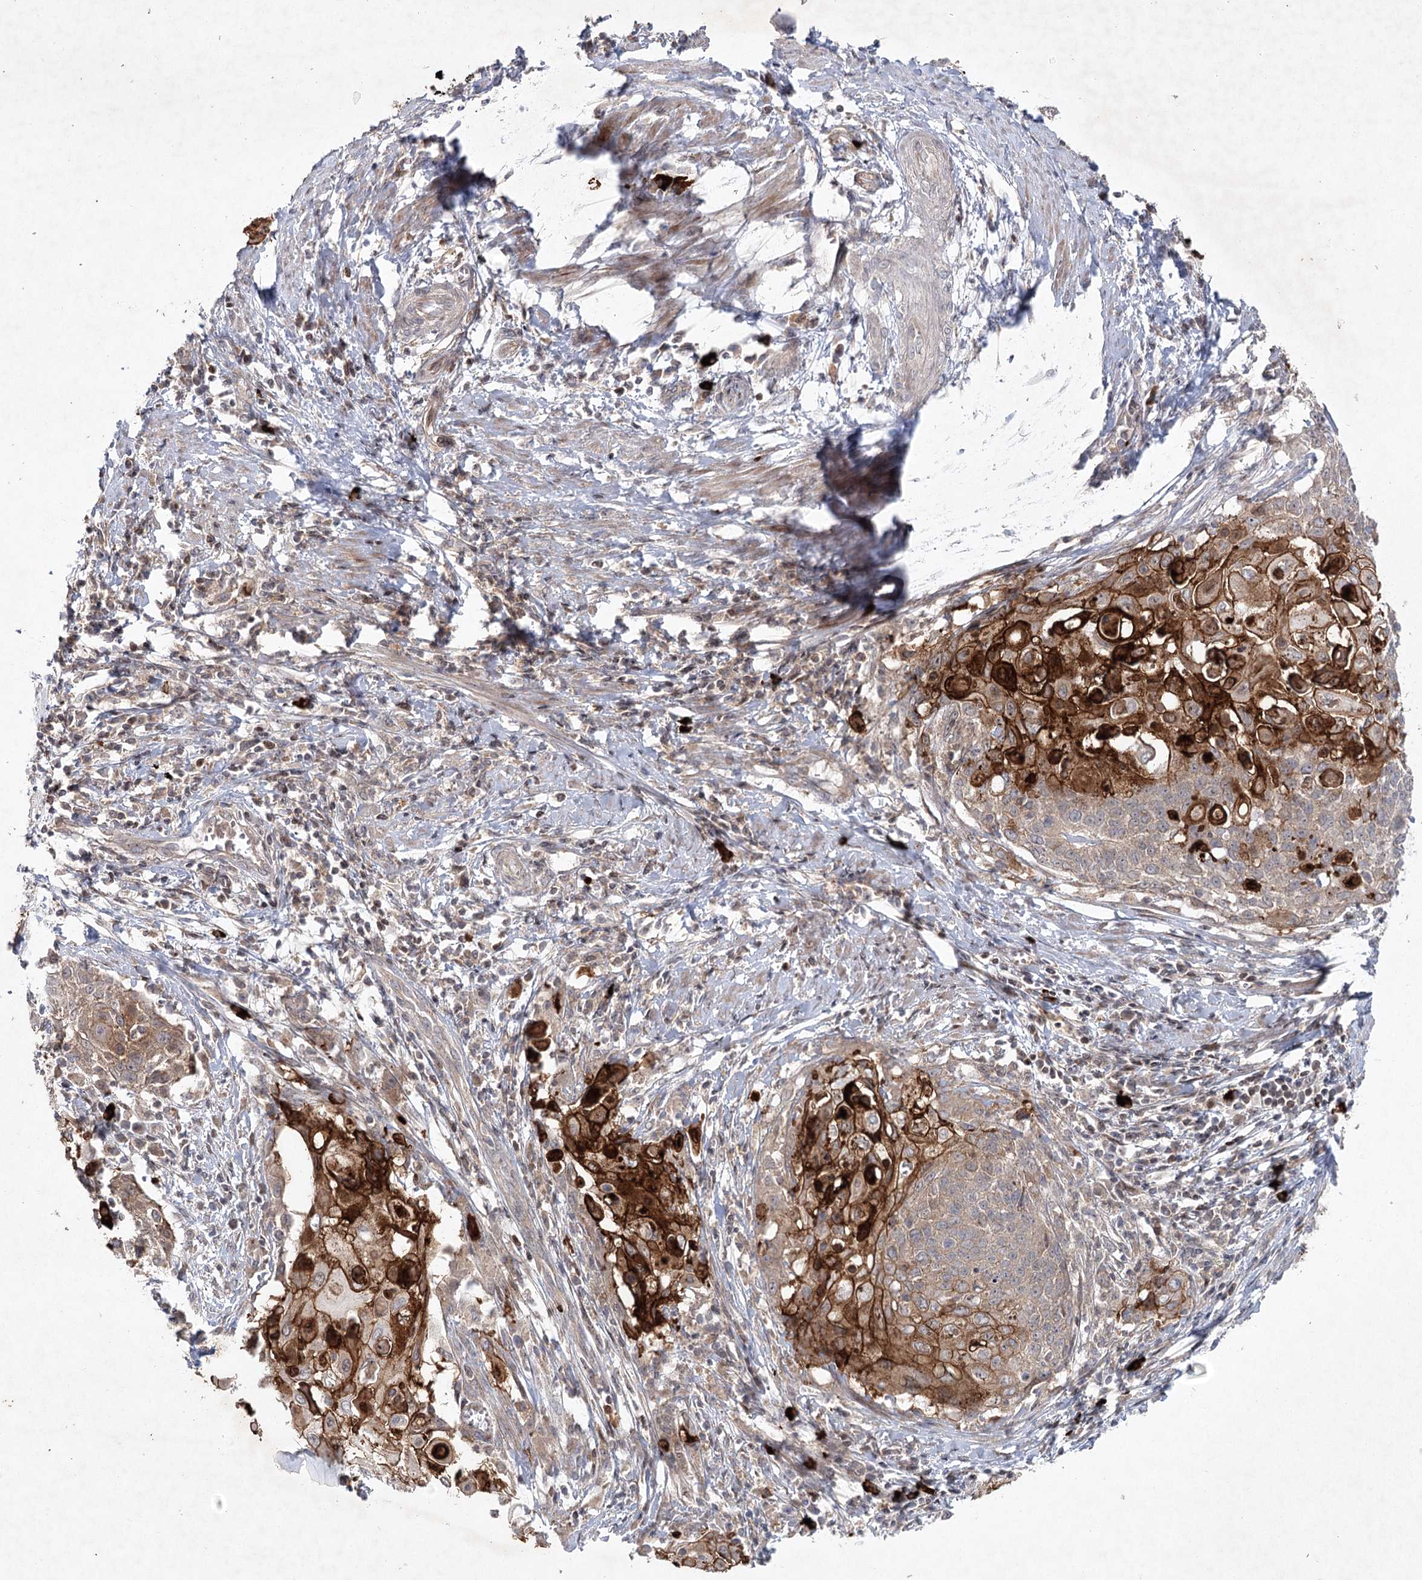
{"staining": {"intensity": "strong", "quantity": "25%-75%", "location": "cytoplasmic/membranous"}, "tissue": "cervical cancer", "cell_type": "Tumor cells", "image_type": "cancer", "snomed": [{"axis": "morphology", "description": "Squamous cell carcinoma, NOS"}, {"axis": "topography", "description": "Cervix"}], "caption": "Protein expression analysis of cervical cancer demonstrates strong cytoplasmic/membranous expression in approximately 25%-75% of tumor cells. (Stains: DAB in brown, nuclei in blue, Microscopy: brightfield microscopy at high magnification).", "gene": "MAP3K13", "patient": {"sex": "female", "age": 39}}